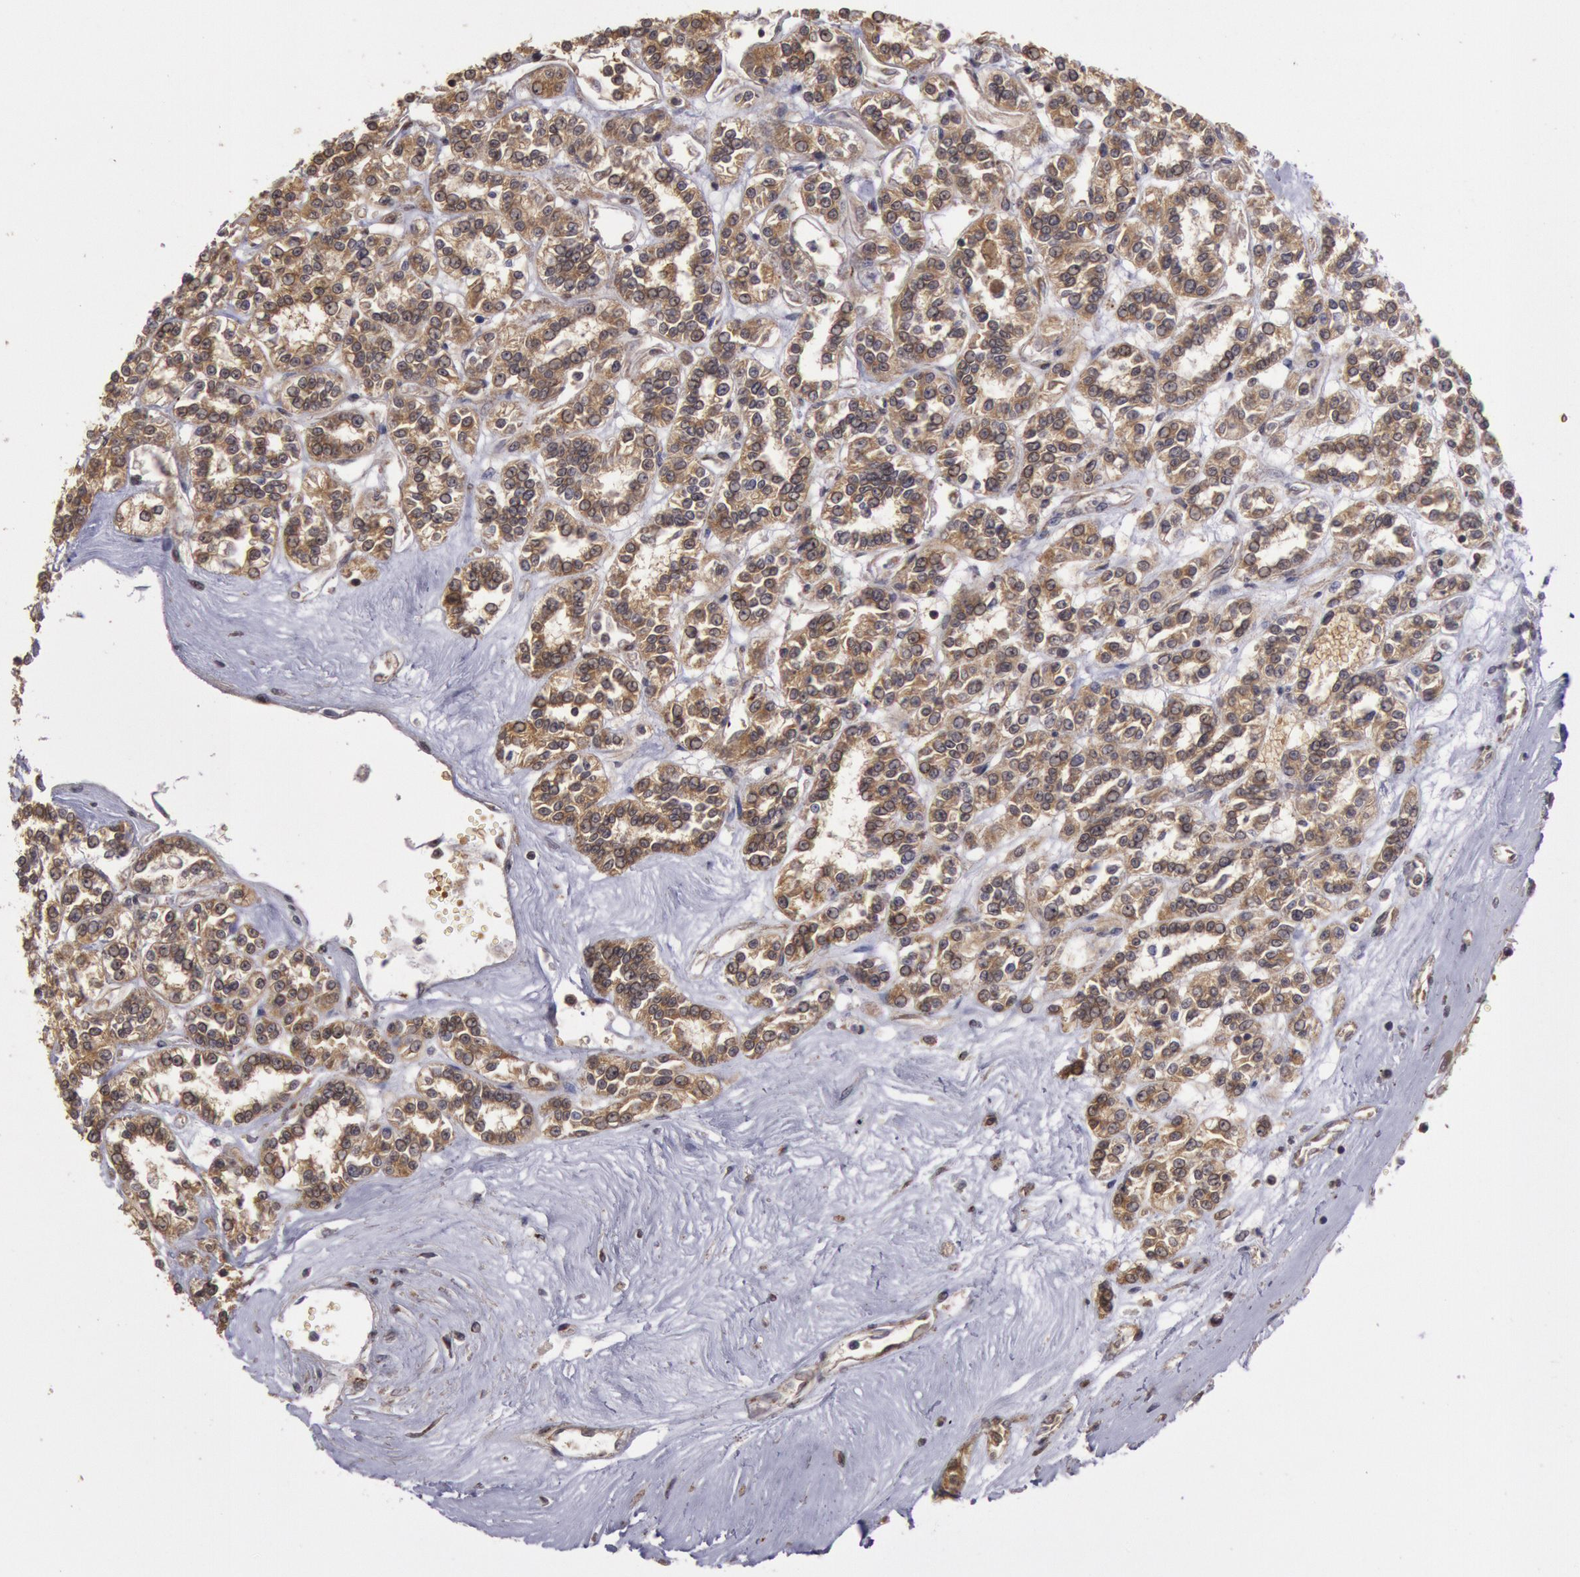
{"staining": {"intensity": "moderate", "quantity": ">75%", "location": "cytoplasmic/membranous"}, "tissue": "renal cancer", "cell_type": "Tumor cells", "image_type": "cancer", "snomed": [{"axis": "morphology", "description": "Adenocarcinoma, NOS"}, {"axis": "topography", "description": "Kidney"}], "caption": "Brown immunohistochemical staining in human renal cancer (adenocarcinoma) displays moderate cytoplasmic/membranous staining in approximately >75% of tumor cells.", "gene": "USP14", "patient": {"sex": "female", "age": 76}}